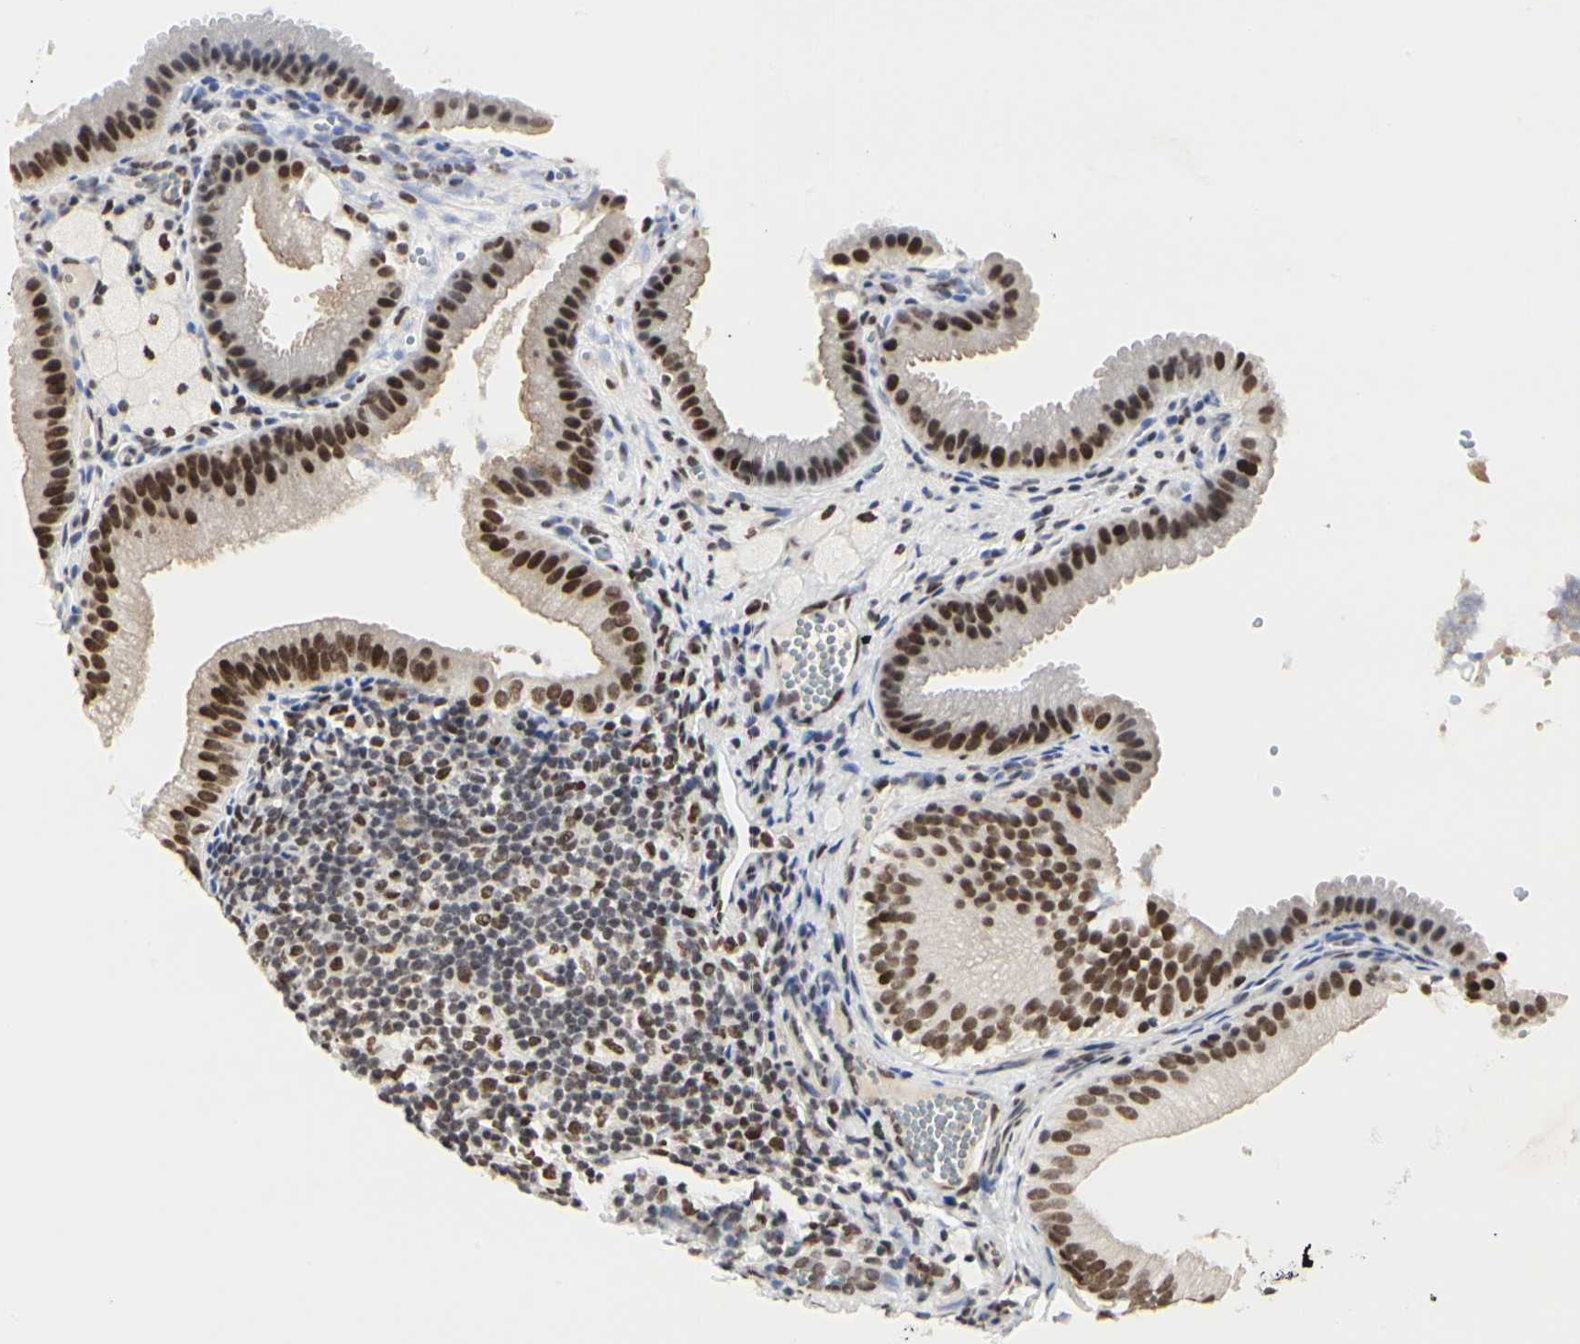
{"staining": {"intensity": "strong", "quantity": ">75%", "location": "nuclear"}, "tissue": "gallbladder", "cell_type": "Glandular cells", "image_type": "normal", "snomed": [{"axis": "morphology", "description": "Normal tissue, NOS"}, {"axis": "topography", "description": "Gallbladder"}], "caption": "The histopathology image shows staining of benign gallbladder, revealing strong nuclear protein expression (brown color) within glandular cells.", "gene": "PRMT3", "patient": {"sex": "female", "age": 24}}